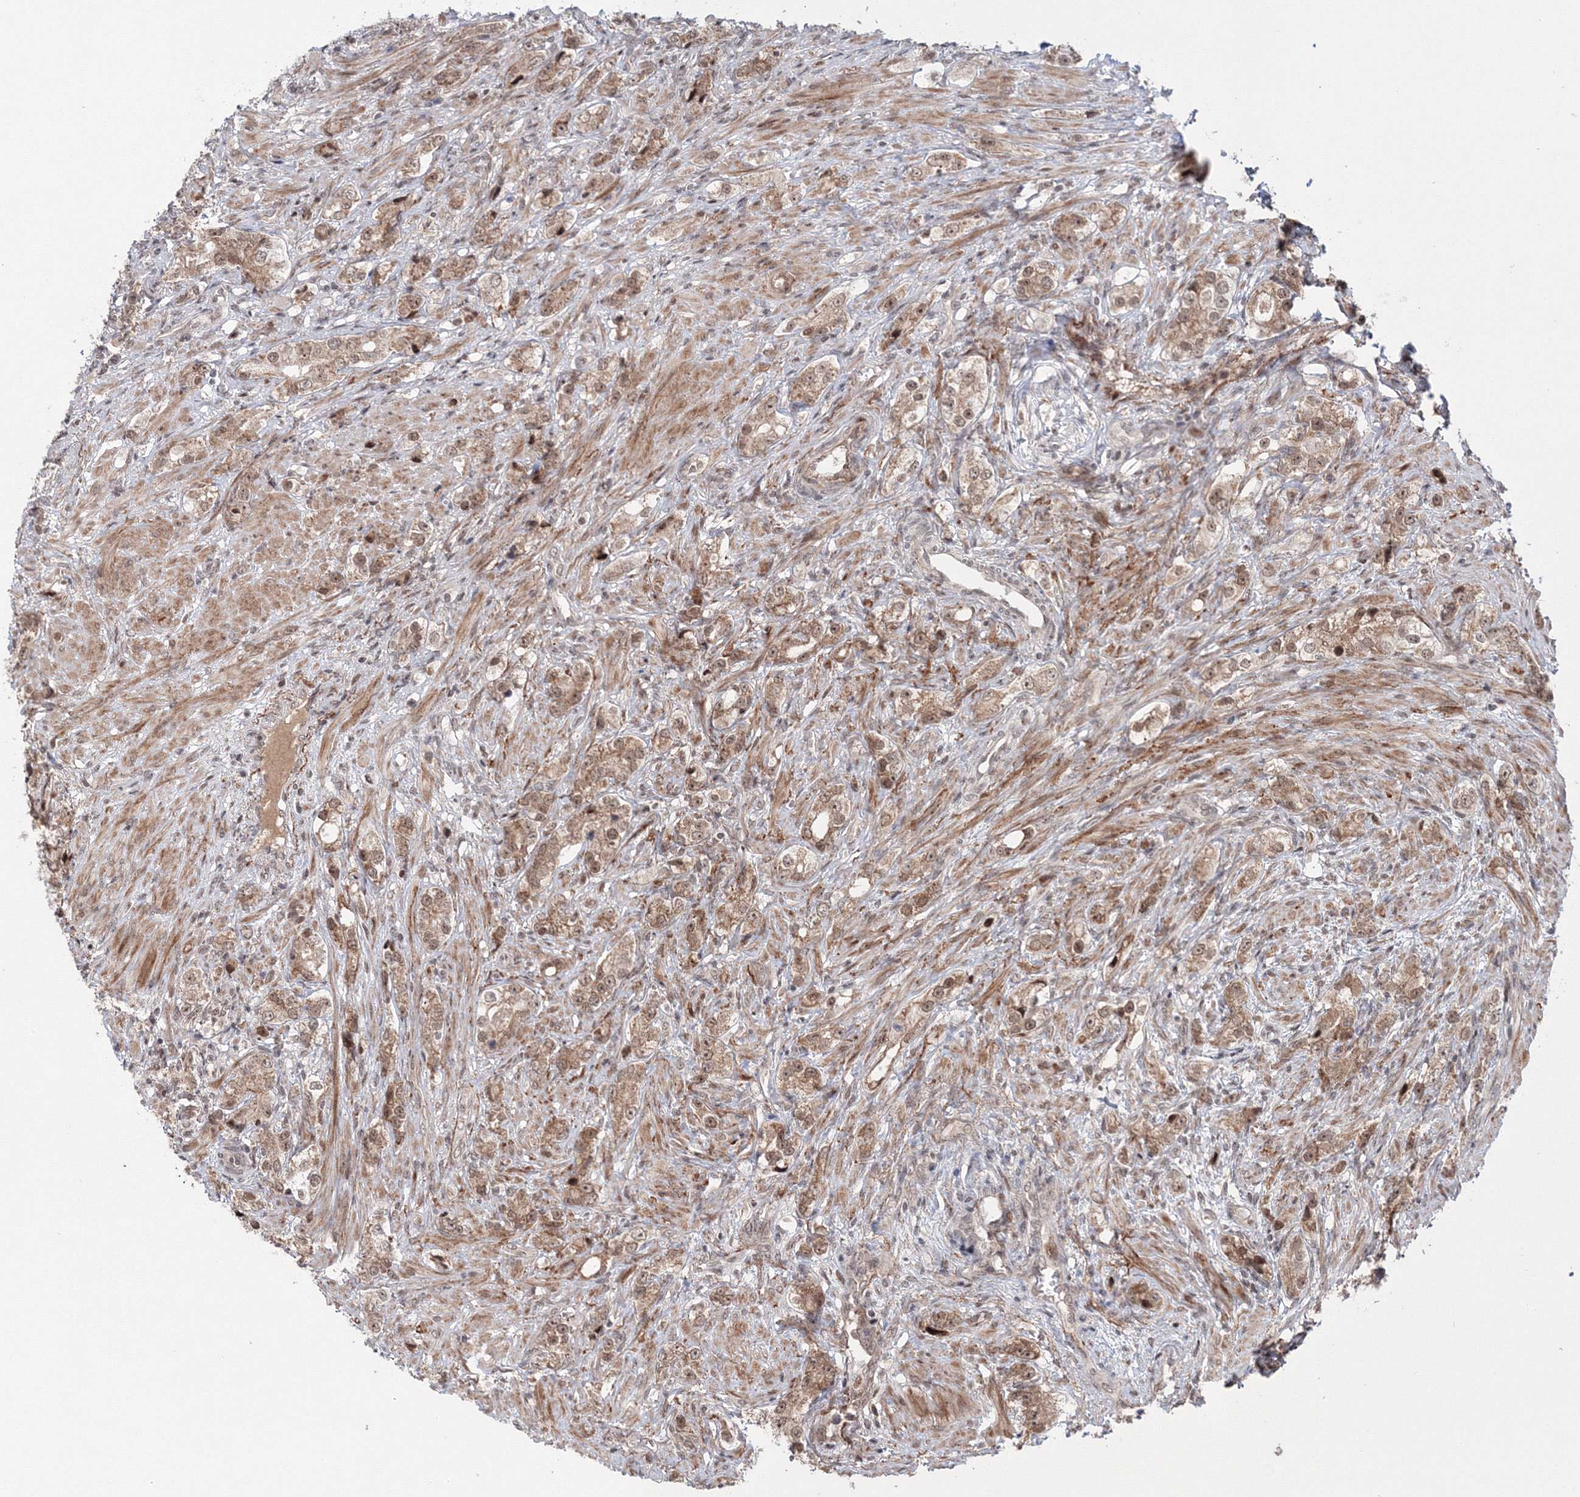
{"staining": {"intensity": "moderate", "quantity": ">75%", "location": "cytoplasmic/membranous,nuclear"}, "tissue": "prostate cancer", "cell_type": "Tumor cells", "image_type": "cancer", "snomed": [{"axis": "morphology", "description": "Adenocarcinoma, High grade"}, {"axis": "topography", "description": "Prostate"}], "caption": "IHC (DAB (3,3'-diaminobenzidine)) staining of high-grade adenocarcinoma (prostate) shows moderate cytoplasmic/membranous and nuclear protein staining in approximately >75% of tumor cells. (DAB IHC with brightfield microscopy, high magnification).", "gene": "NOA1", "patient": {"sex": "male", "age": 63}}